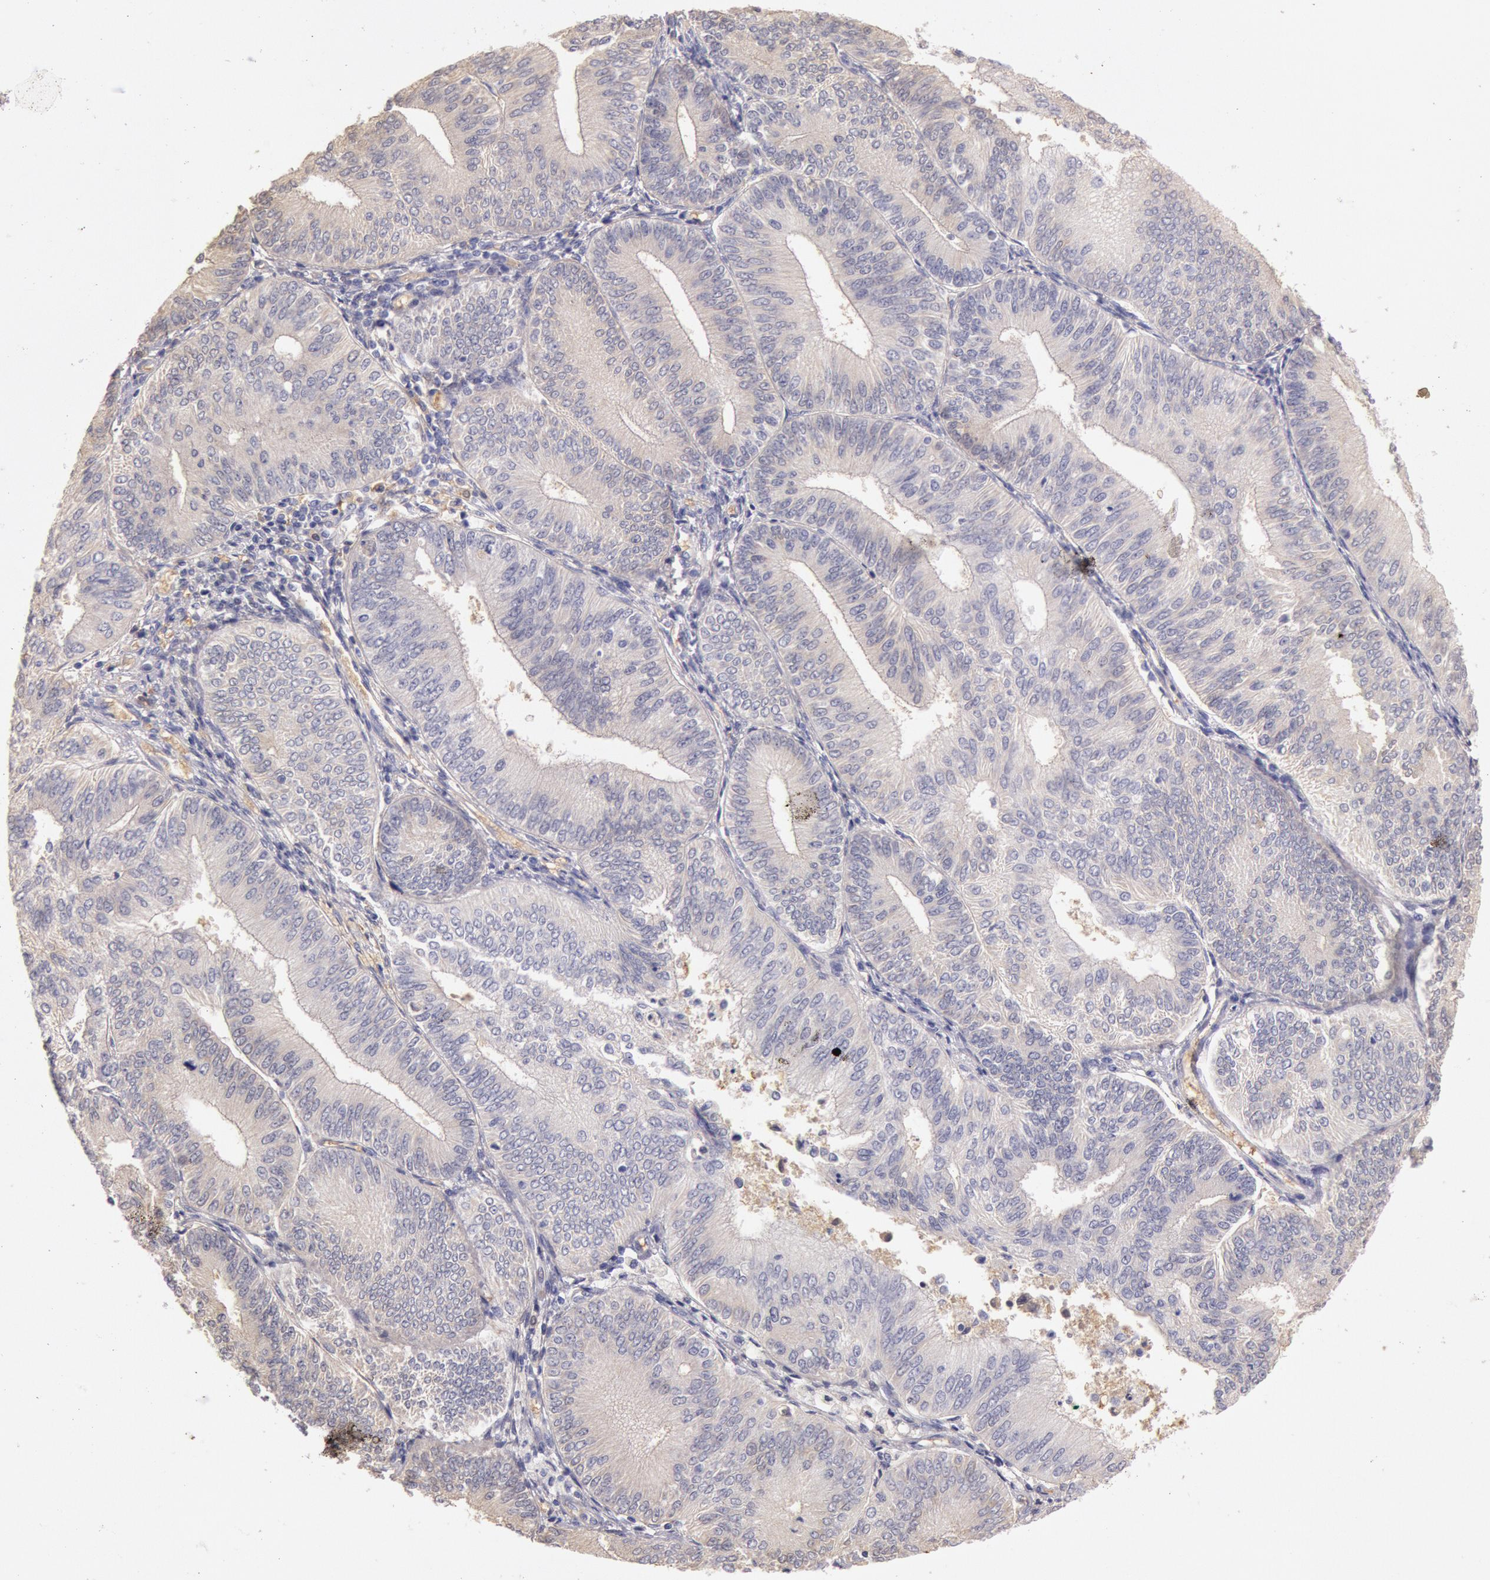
{"staining": {"intensity": "negative", "quantity": "none", "location": "none"}, "tissue": "endometrial cancer", "cell_type": "Tumor cells", "image_type": "cancer", "snomed": [{"axis": "morphology", "description": "Adenocarcinoma, NOS"}, {"axis": "topography", "description": "Endometrium"}], "caption": "Immunohistochemical staining of adenocarcinoma (endometrial) displays no significant expression in tumor cells.", "gene": "C1R", "patient": {"sex": "female", "age": 55}}